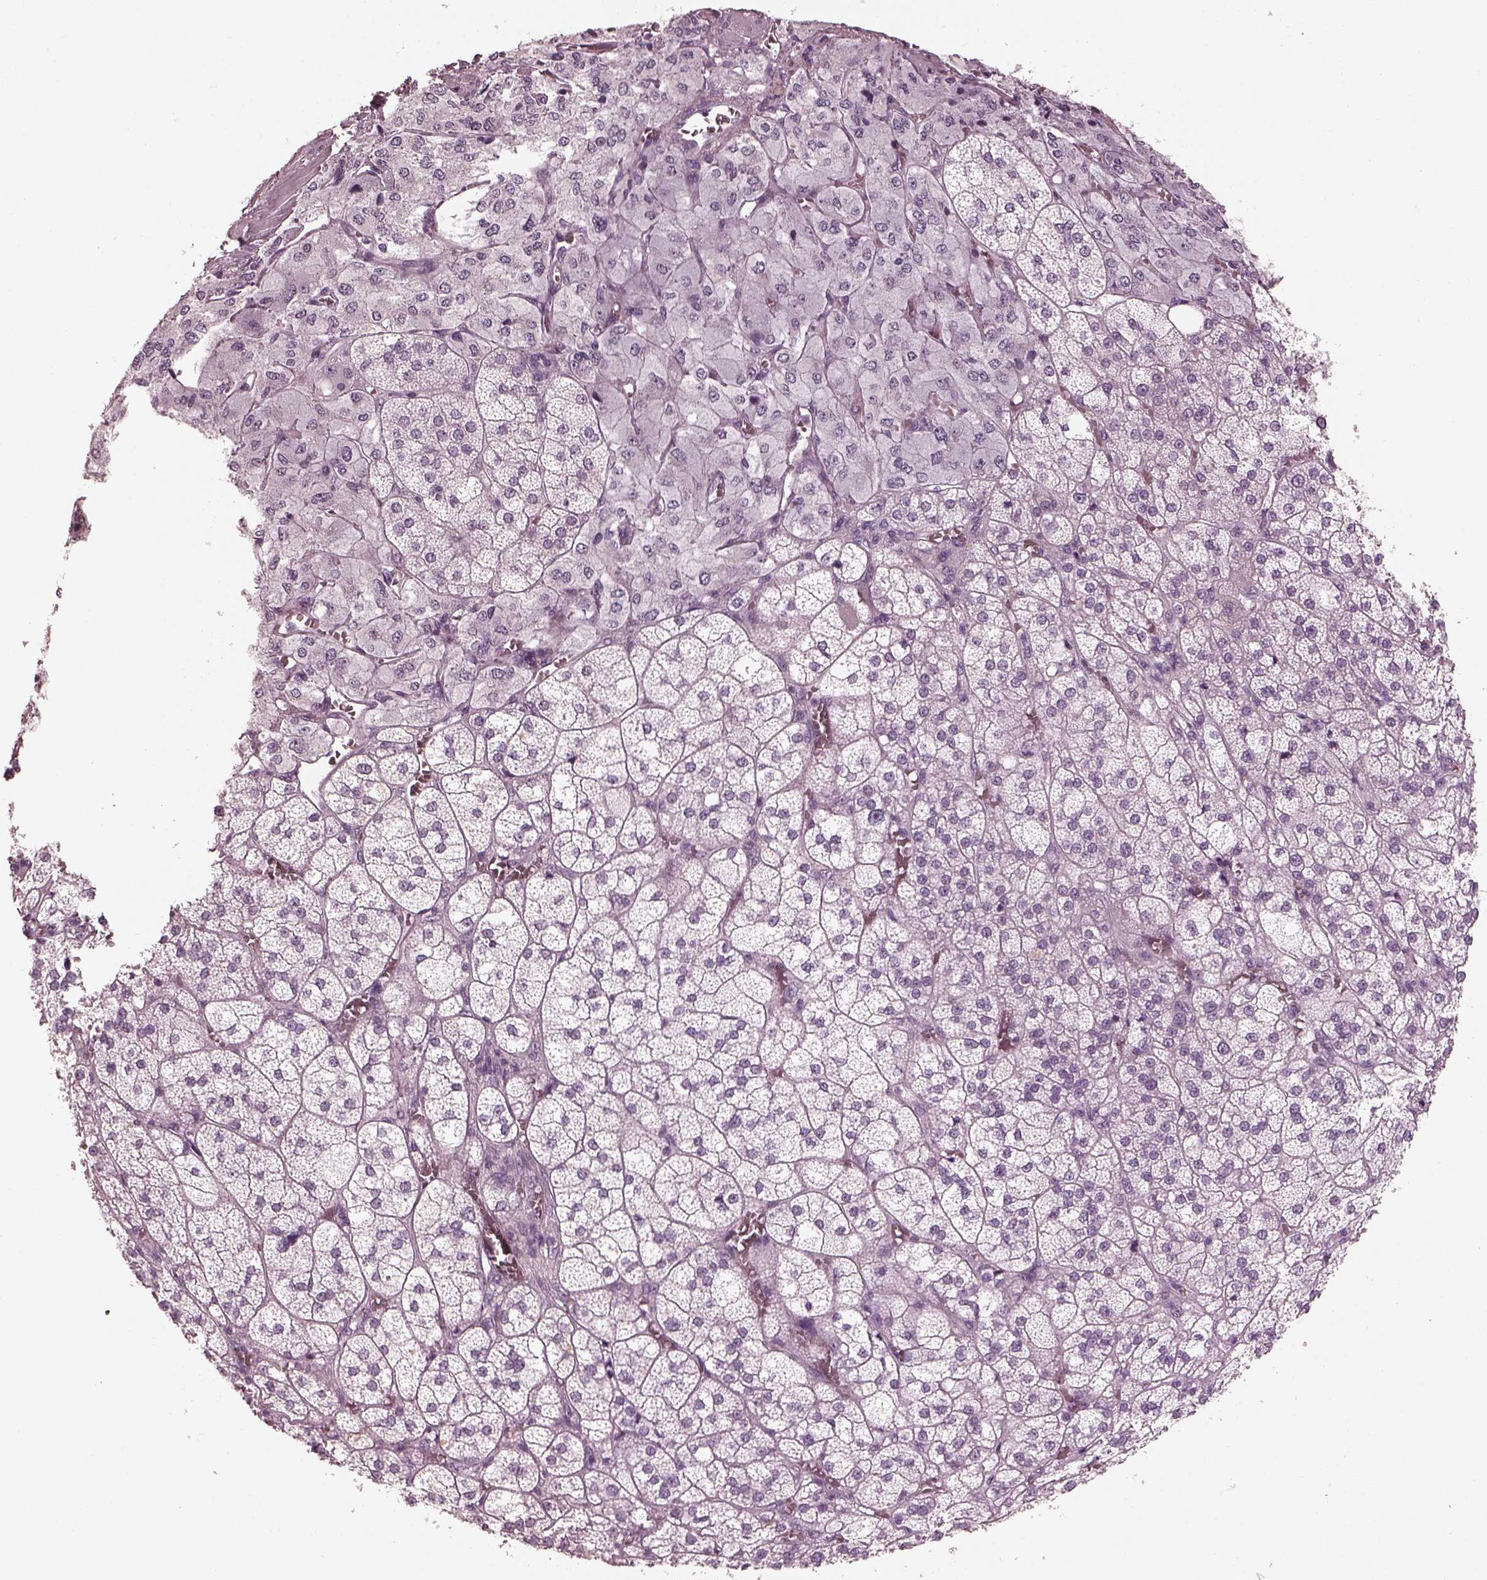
{"staining": {"intensity": "negative", "quantity": "none", "location": "none"}, "tissue": "adrenal gland", "cell_type": "Glandular cells", "image_type": "normal", "snomed": [{"axis": "morphology", "description": "Normal tissue, NOS"}, {"axis": "topography", "description": "Adrenal gland"}], "caption": "This is a histopathology image of immunohistochemistry staining of benign adrenal gland, which shows no expression in glandular cells. (Stains: DAB immunohistochemistry (IHC) with hematoxylin counter stain, Microscopy: brightfield microscopy at high magnification).", "gene": "FABP9", "patient": {"sex": "female", "age": 60}}